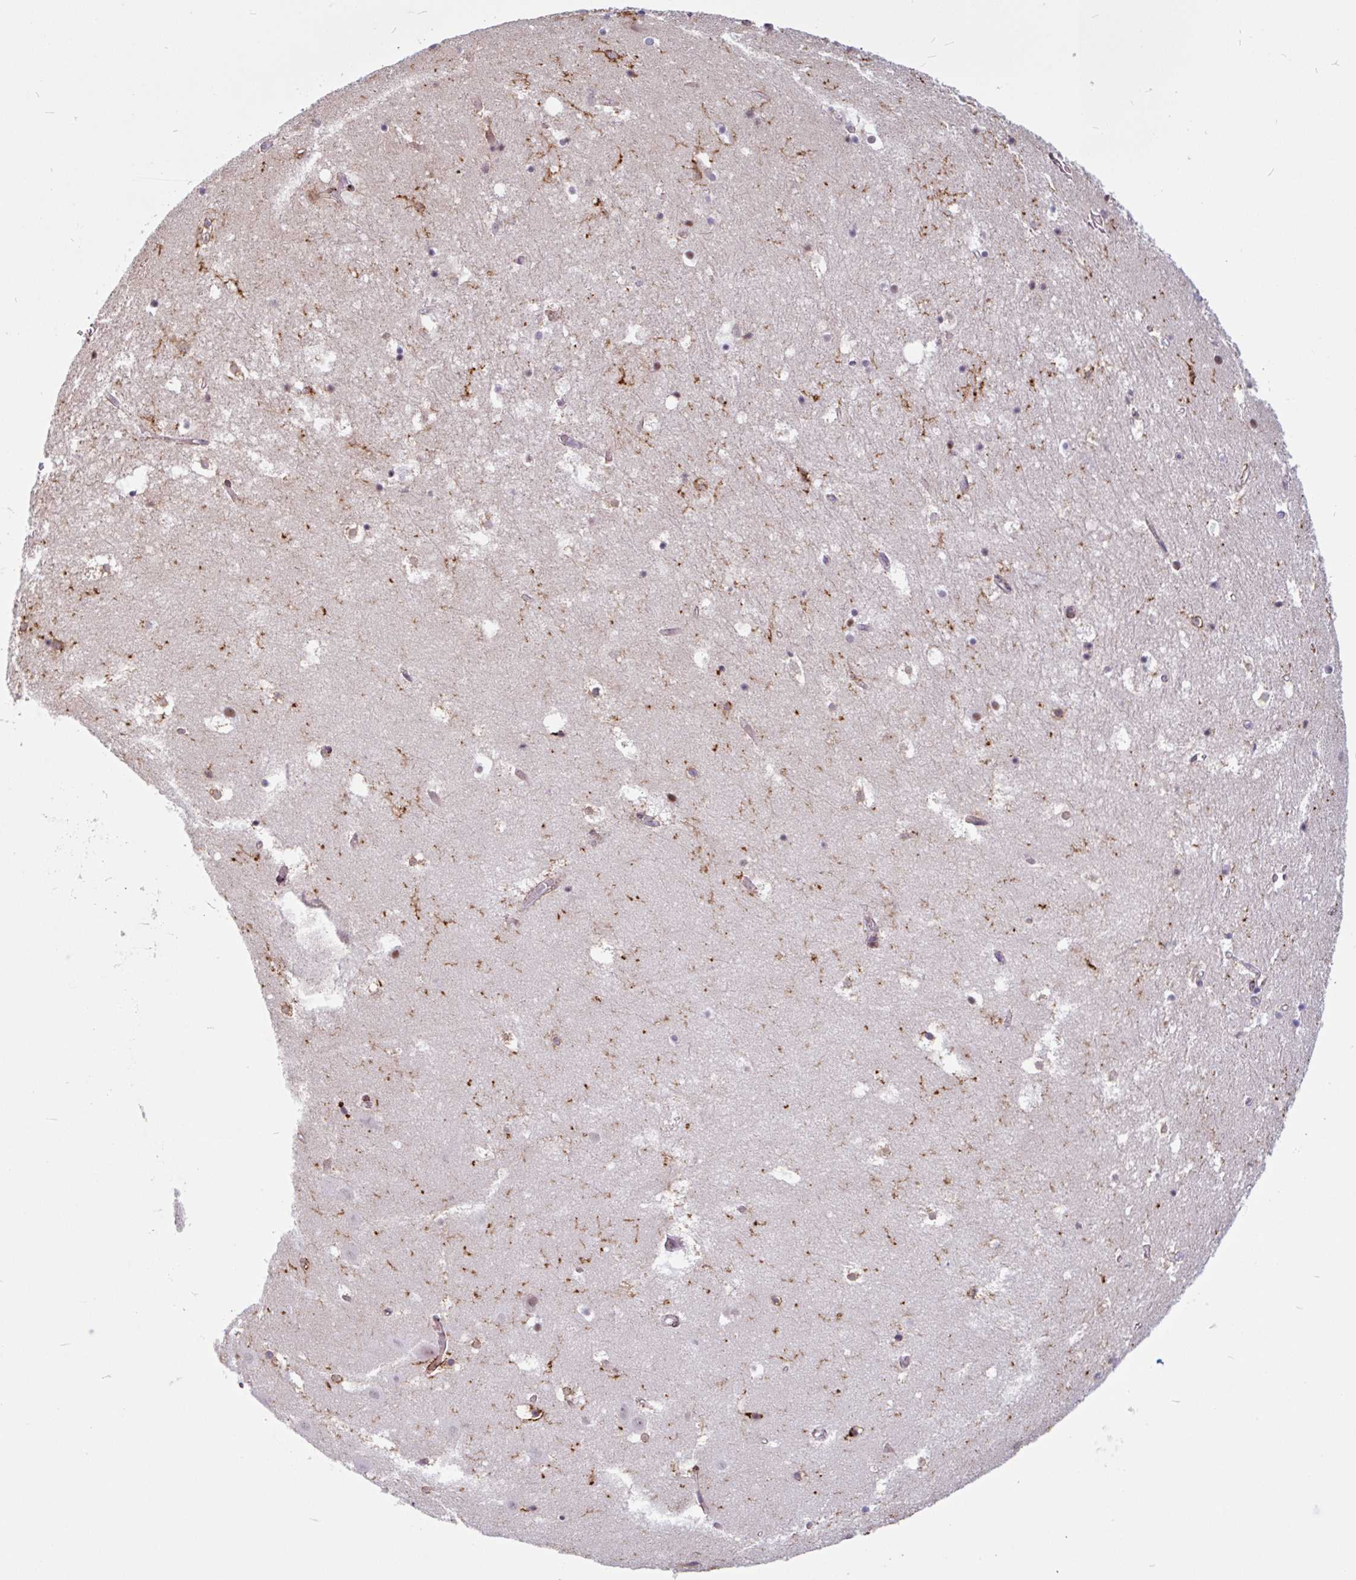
{"staining": {"intensity": "moderate", "quantity": "<25%", "location": "cytoplasmic/membranous,nuclear"}, "tissue": "hippocampus", "cell_type": "Glial cells", "image_type": "normal", "snomed": [{"axis": "morphology", "description": "Normal tissue, NOS"}, {"axis": "topography", "description": "Hippocampus"}], "caption": "Brown immunohistochemical staining in benign human hippocampus shows moderate cytoplasmic/membranous,nuclear expression in approximately <25% of glial cells. (IHC, brightfield microscopy, high magnification).", "gene": "TMEM119", "patient": {"sex": "female", "age": 52}}